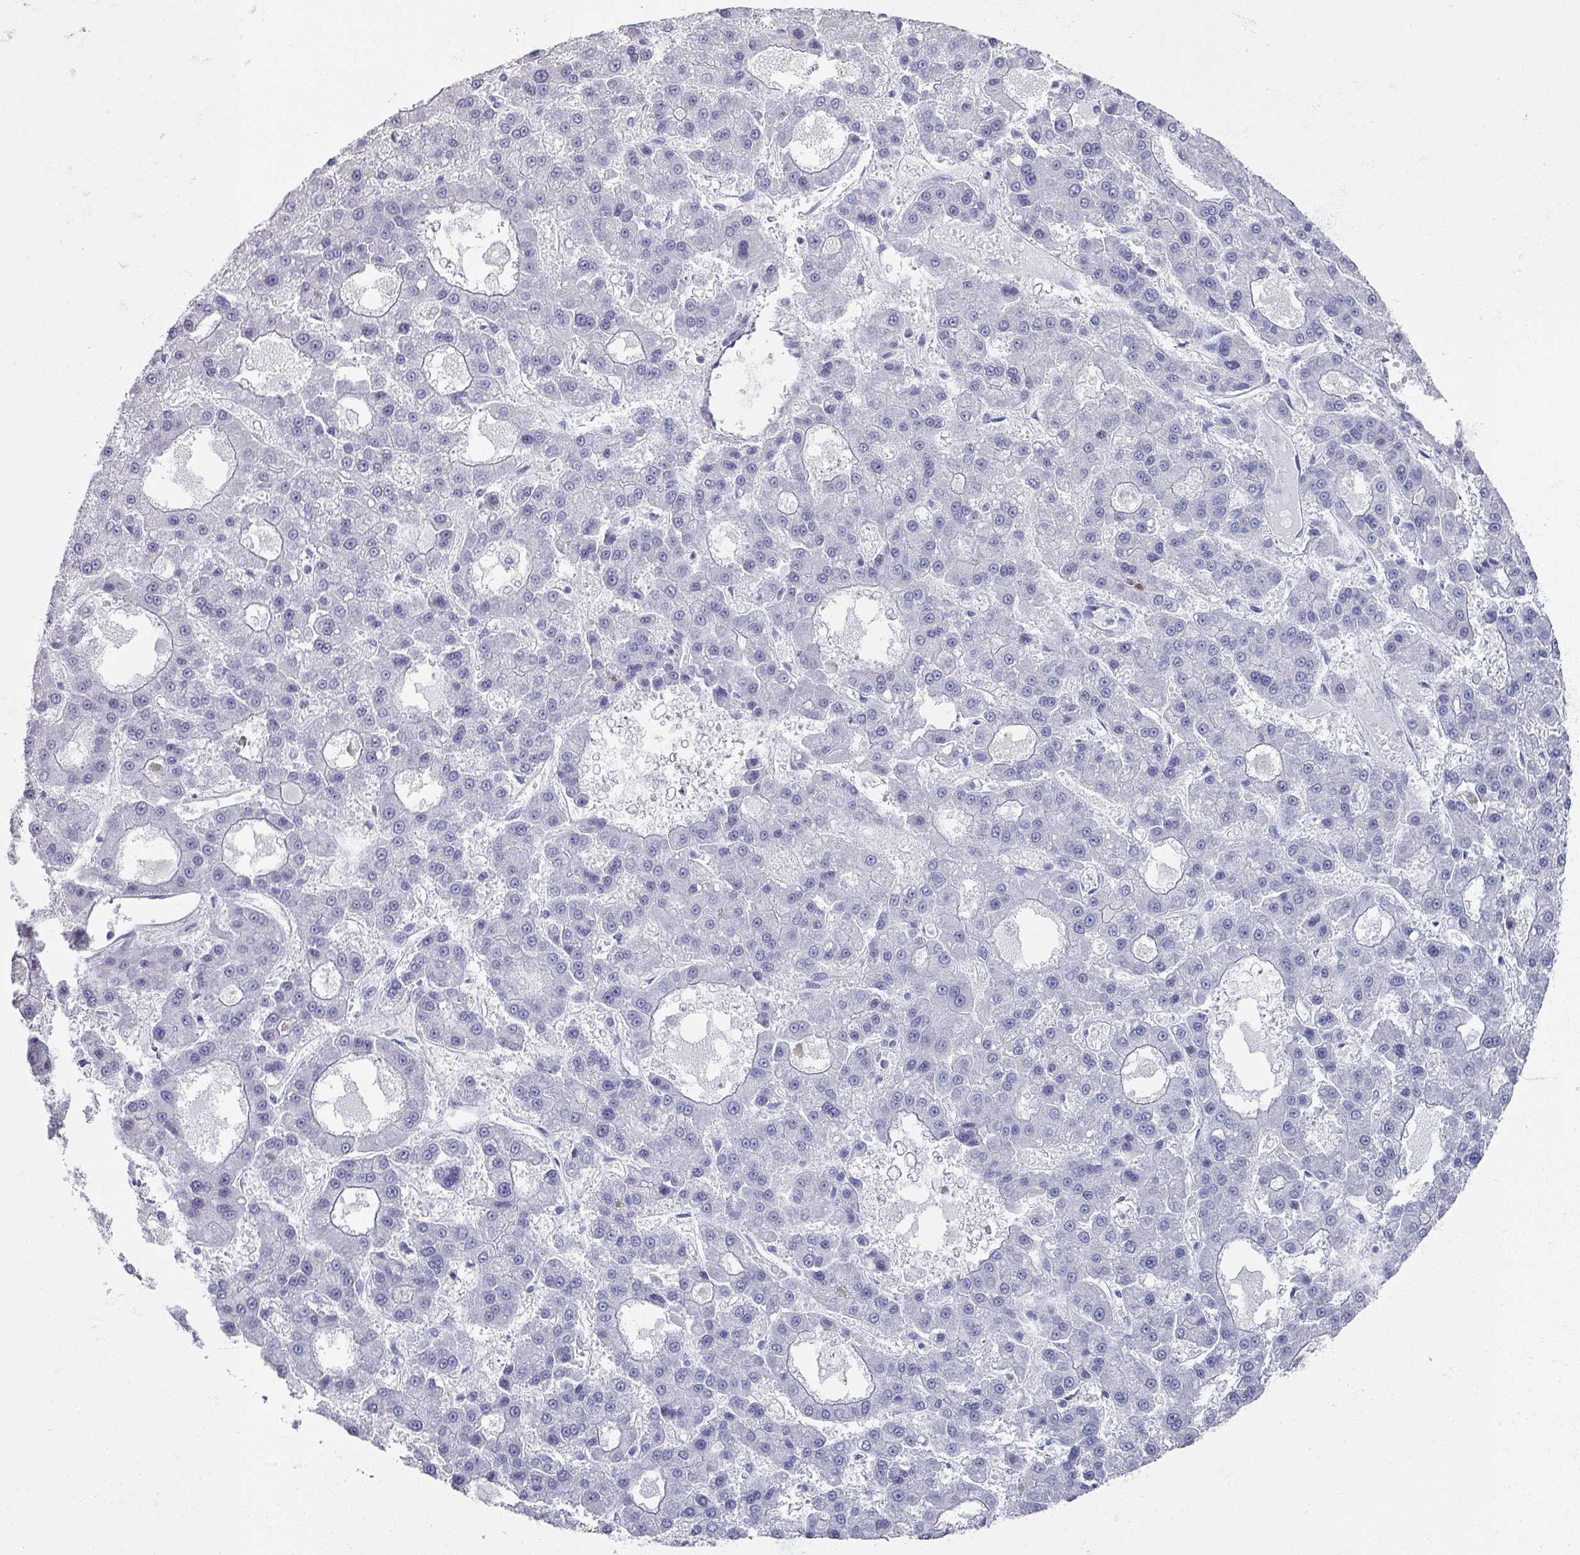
{"staining": {"intensity": "negative", "quantity": "none", "location": "none"}, "tissue": "liver cancer", "cell_type": "Tumor cells", "image_type": "cancer", "snomed": [{"axis": "morphology", "description": "Carcinoma, Hepatocellular, NOS"}, {"axis": "topography", "description": "Liver"}], "caption": "A high-resolution micrograph shows IHC staining of liver cancer (hepatocellular carcinoma), which reveals no significant positivity in tumor cells. (DAB (3,3'-diaminobenzidine) immunohistochemistry visualized using brightfield microscopy, high magnification).", "gene": "OMG", "patient": {"sex": "male", "age": 70}}